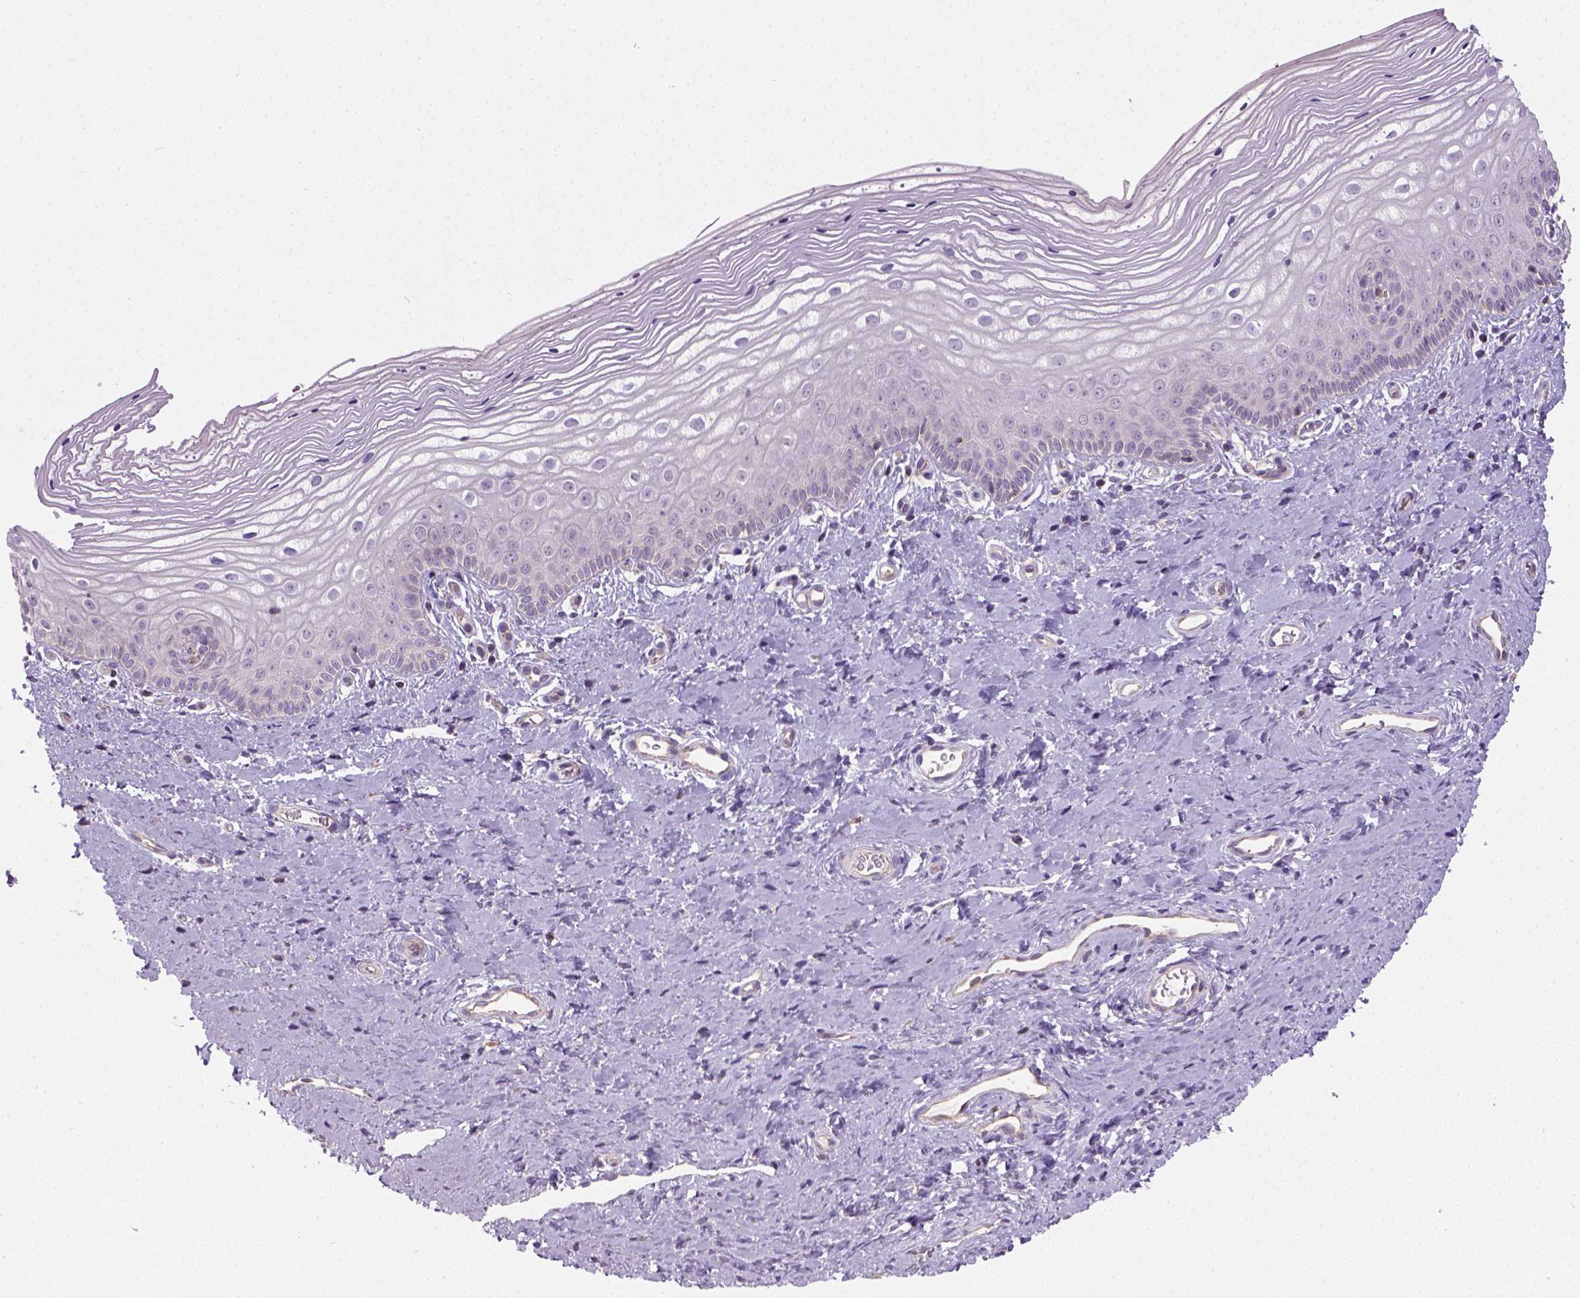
{"staining": {"intensity": "weak", "quantity": "<25%", "location": "cytoplasmic/membranous"}, "tissue": "vagina", "cell_type": "Squamous epithelial cells", "image_type": "normal", "snomed": [{"axis": "morphology", "description": "Normal tissue, NOS"}, {"axis": "topography", "description": "Vagina"}], "caption": "A high-resolution micrograph shows immunohistochemistry (IHC) staining of benign vagina, which displays no significant staining in squamous epithelial cells.", "gene": "CRACR2A", "patient": {"sex": "female", "age": 39}}